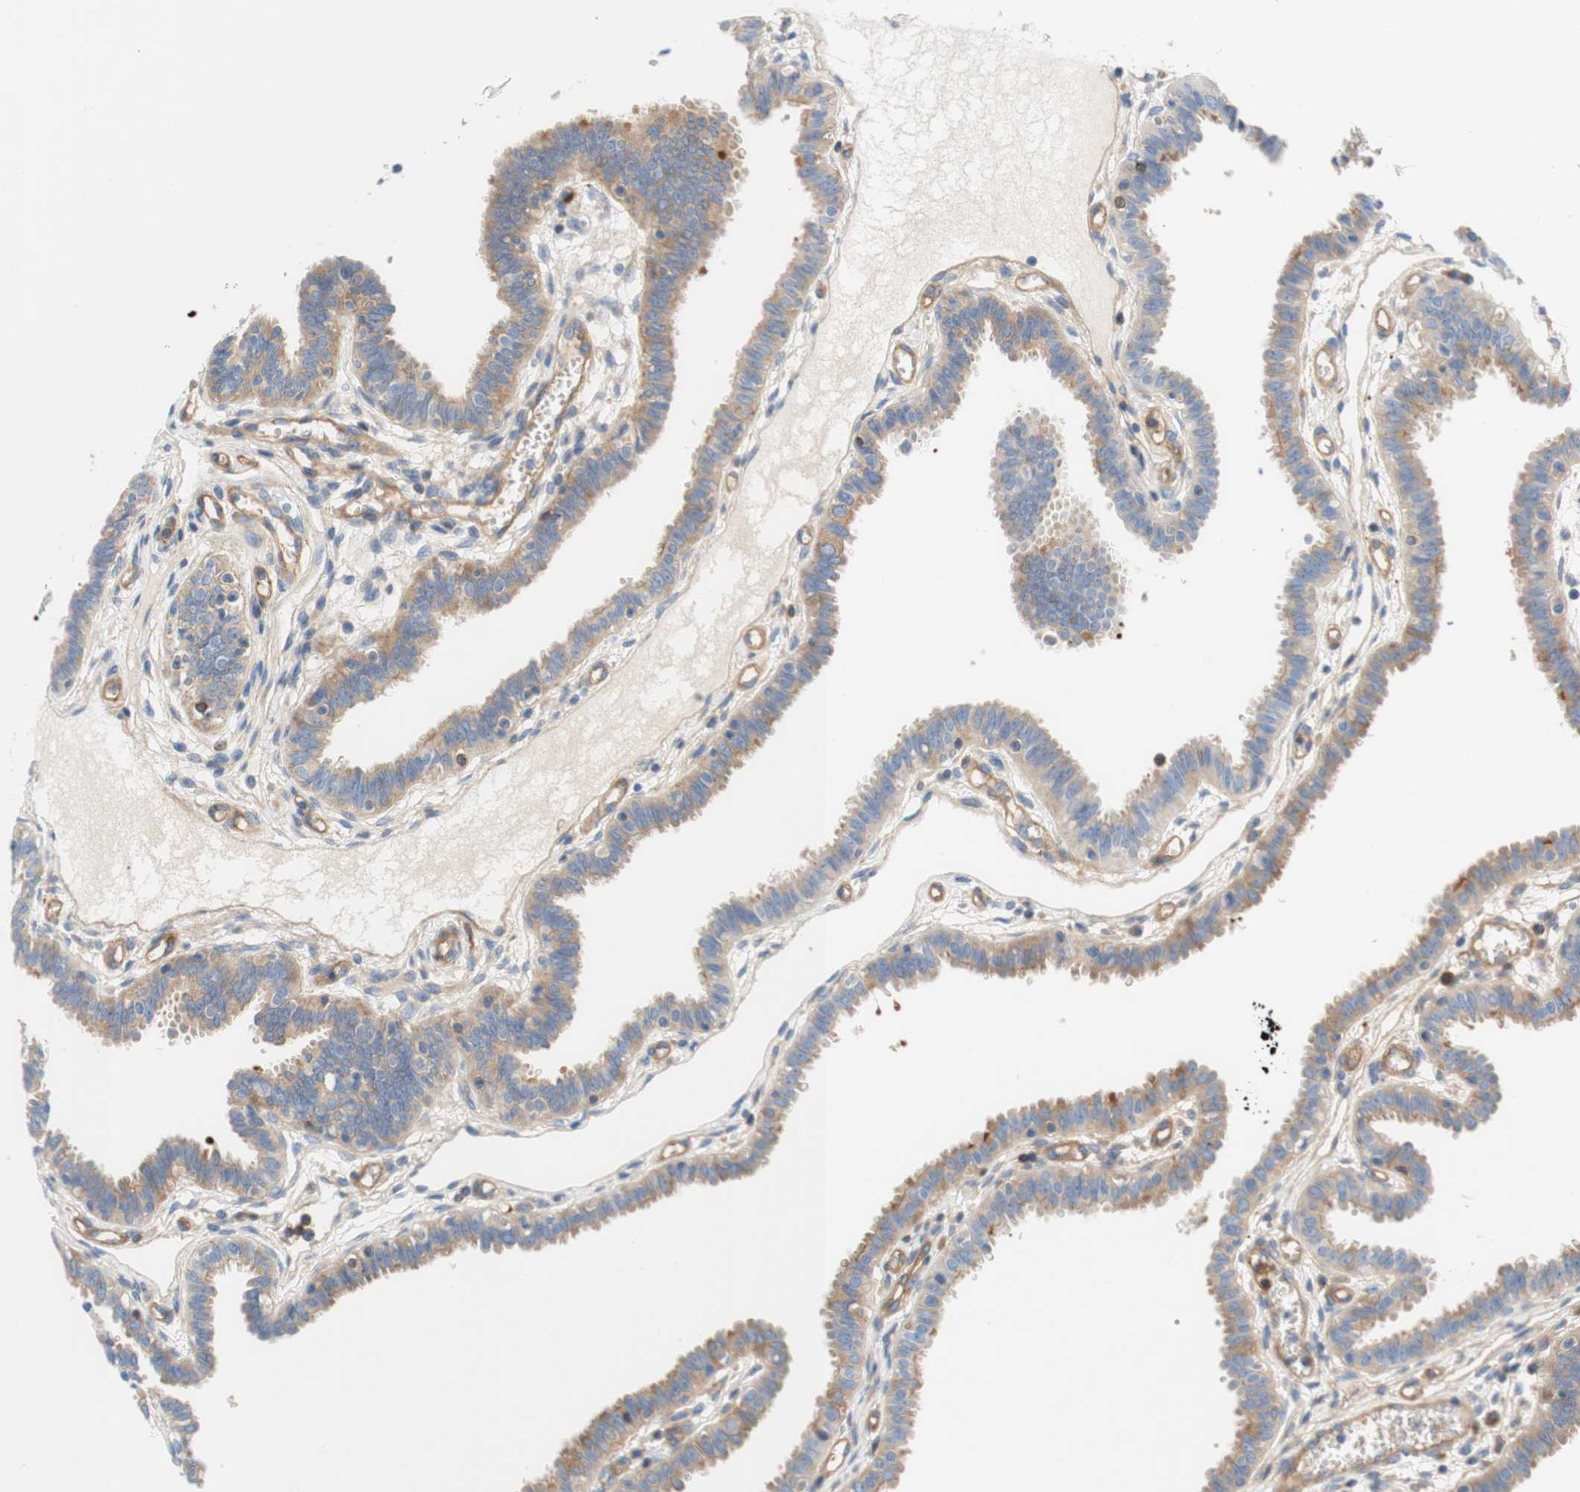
{"staining": {"intensity": "moderate", "quantity": ">75%", "location": "cytoplasmic/membranous"}, "tissue": "fallopian tube", "cell_type": "Glandular cells", "image_type": "normal", "snomed": [{"axis": "morphology", "description": "Normal tissue, NOS"}, {"axis": "topography", "description": "Fallopian tube"}], "caption": "Glandular cells exhibit medium levels of moderate cytoplasmic/membranous expression in about >75% of cells in unremarkable human fallopian tube.", "gene": "STOM", "patient": {"sex": "female", "age": 32}}